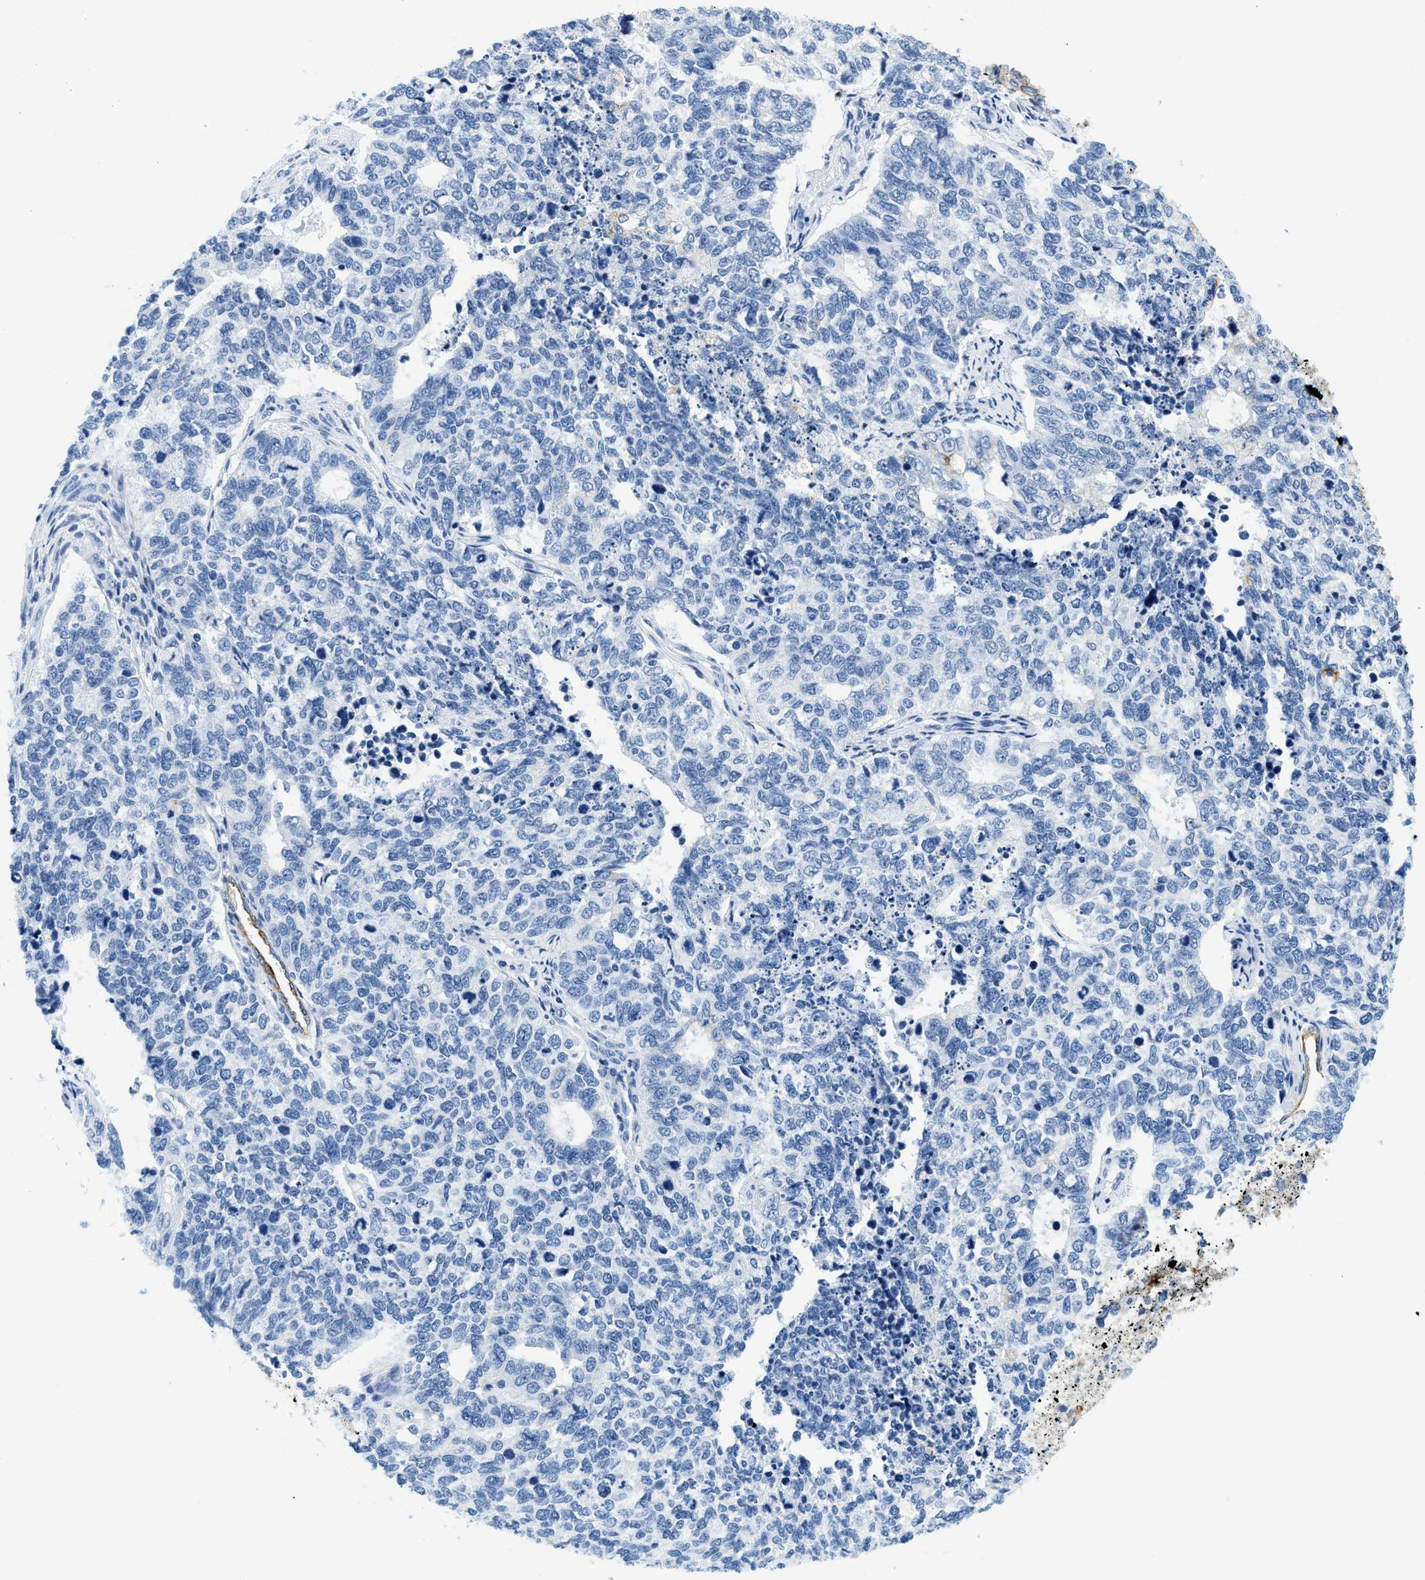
{"staining": {"intensity": "negative", "quantity": "none", "location": "none"}, "tissue": "cervical cancer", "cell_type": "Tumor cells", "image_type": "cancer", "snomed": [{"axis": "morphology", "description": "Squamous cell carcinoma, NOS"}, {"axis": "topography", "description": "Cervix"}], "caption": "Immunohistochemistry image of human squamous cell carcinoma (cervical) stained for a protein (brown), which reveals no positivity in tumor cells.", "gene": "STXBP2", "patient": {"sex": "female", "age": 63}}